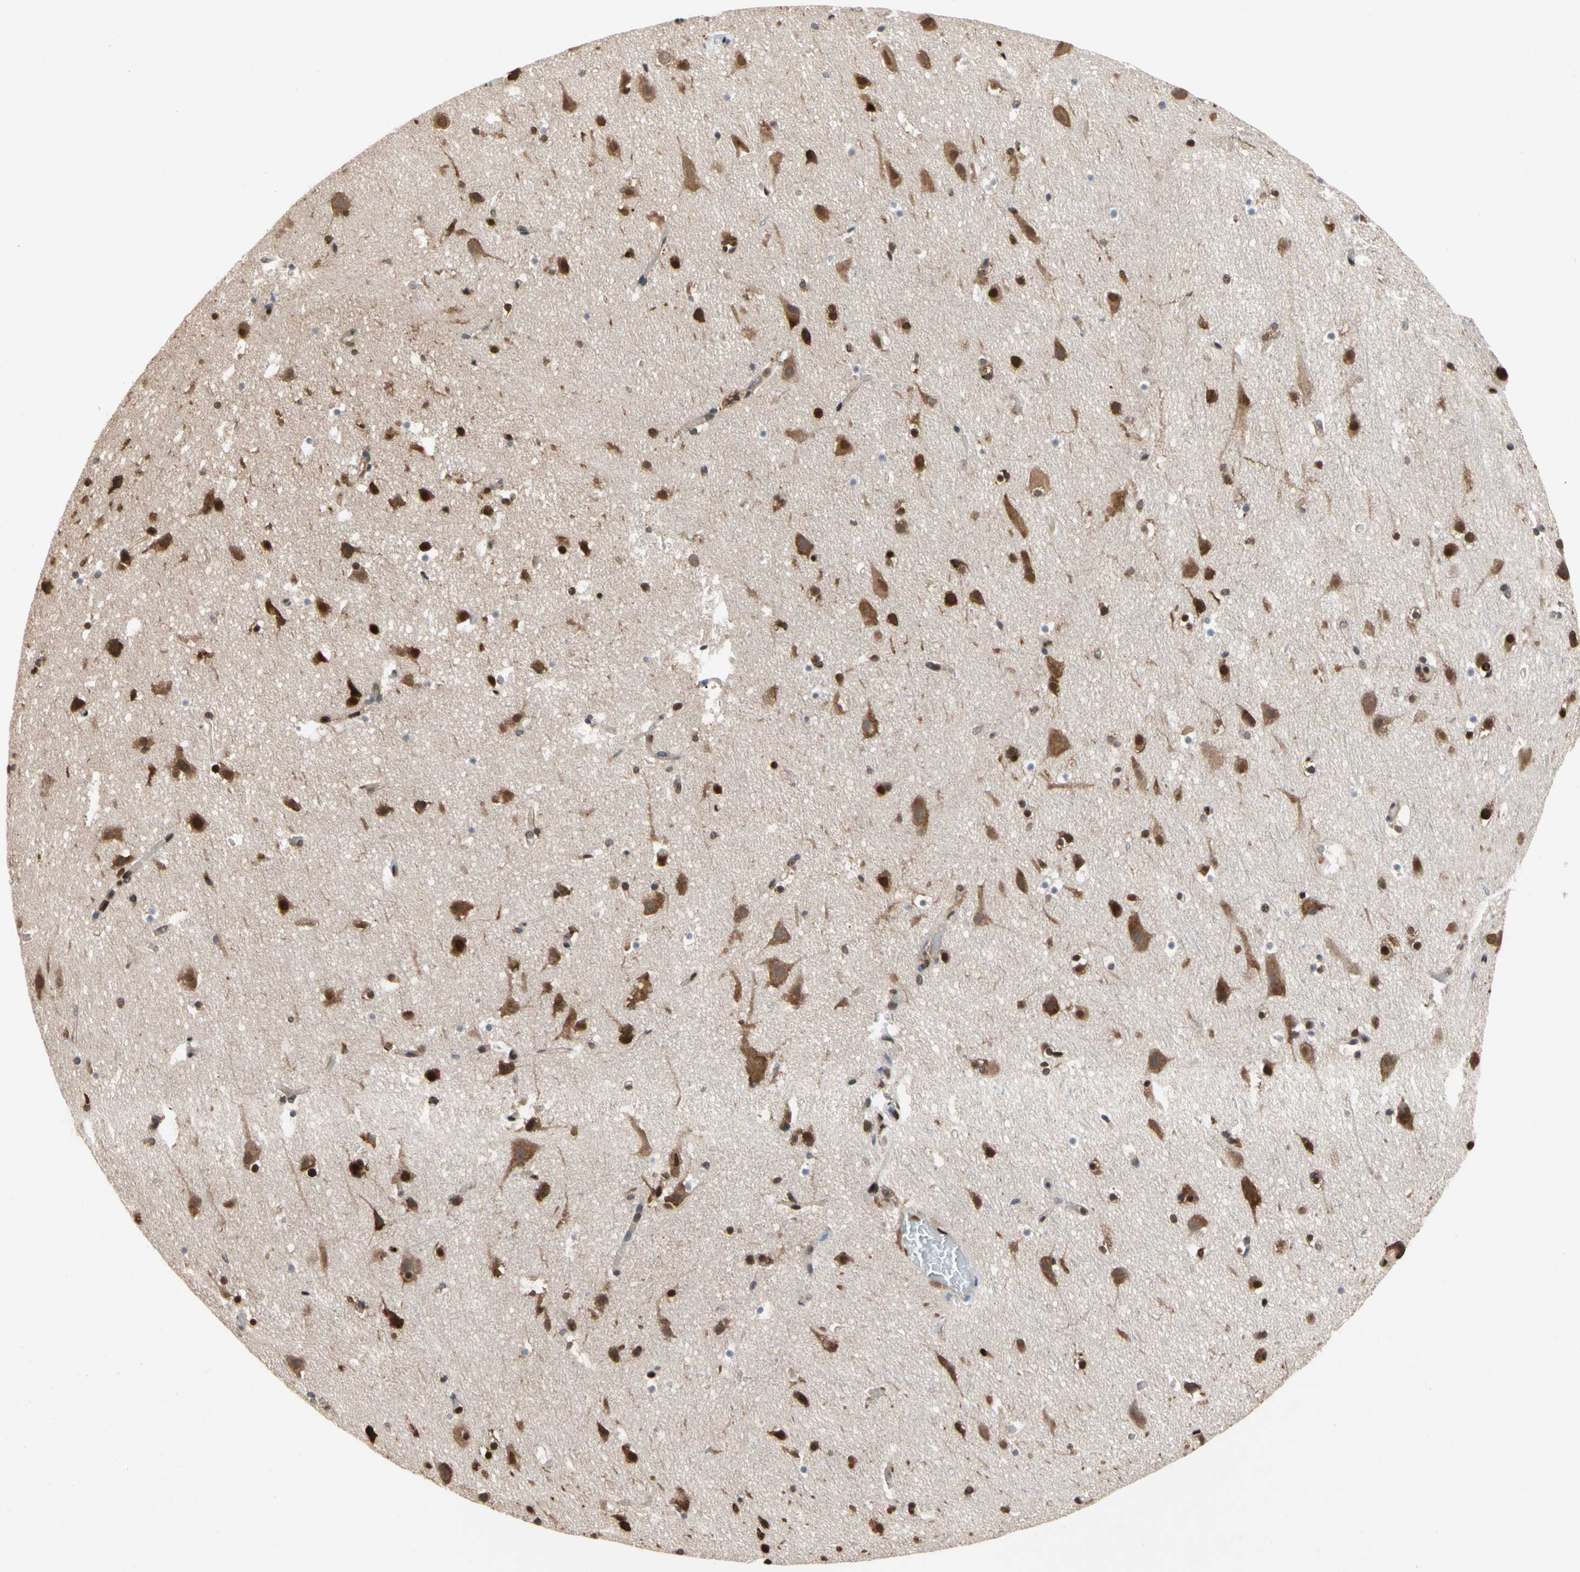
{"staining": {"intensity": "moderate", "quantity": ">75%", "location": "nuclear"}, "tissue": "cerebral cortex", "cell_type": "Endothelial cells", "image_type": "normal", "snomed": [{"axis": "morphology", "description": "Normal tissue, NOS"}, {"axis": "topography", "description": "Cerebral cortex"}], "caption": "DAB (3,3'-diaminobenzidine) immunohistochemical staining of benign human cerebral cortex reveals moderate nuclear protein expression in about >75% of endothelial cells.", "gene": "FAM98B", "patient": {"sex": "male", "age": 45}}